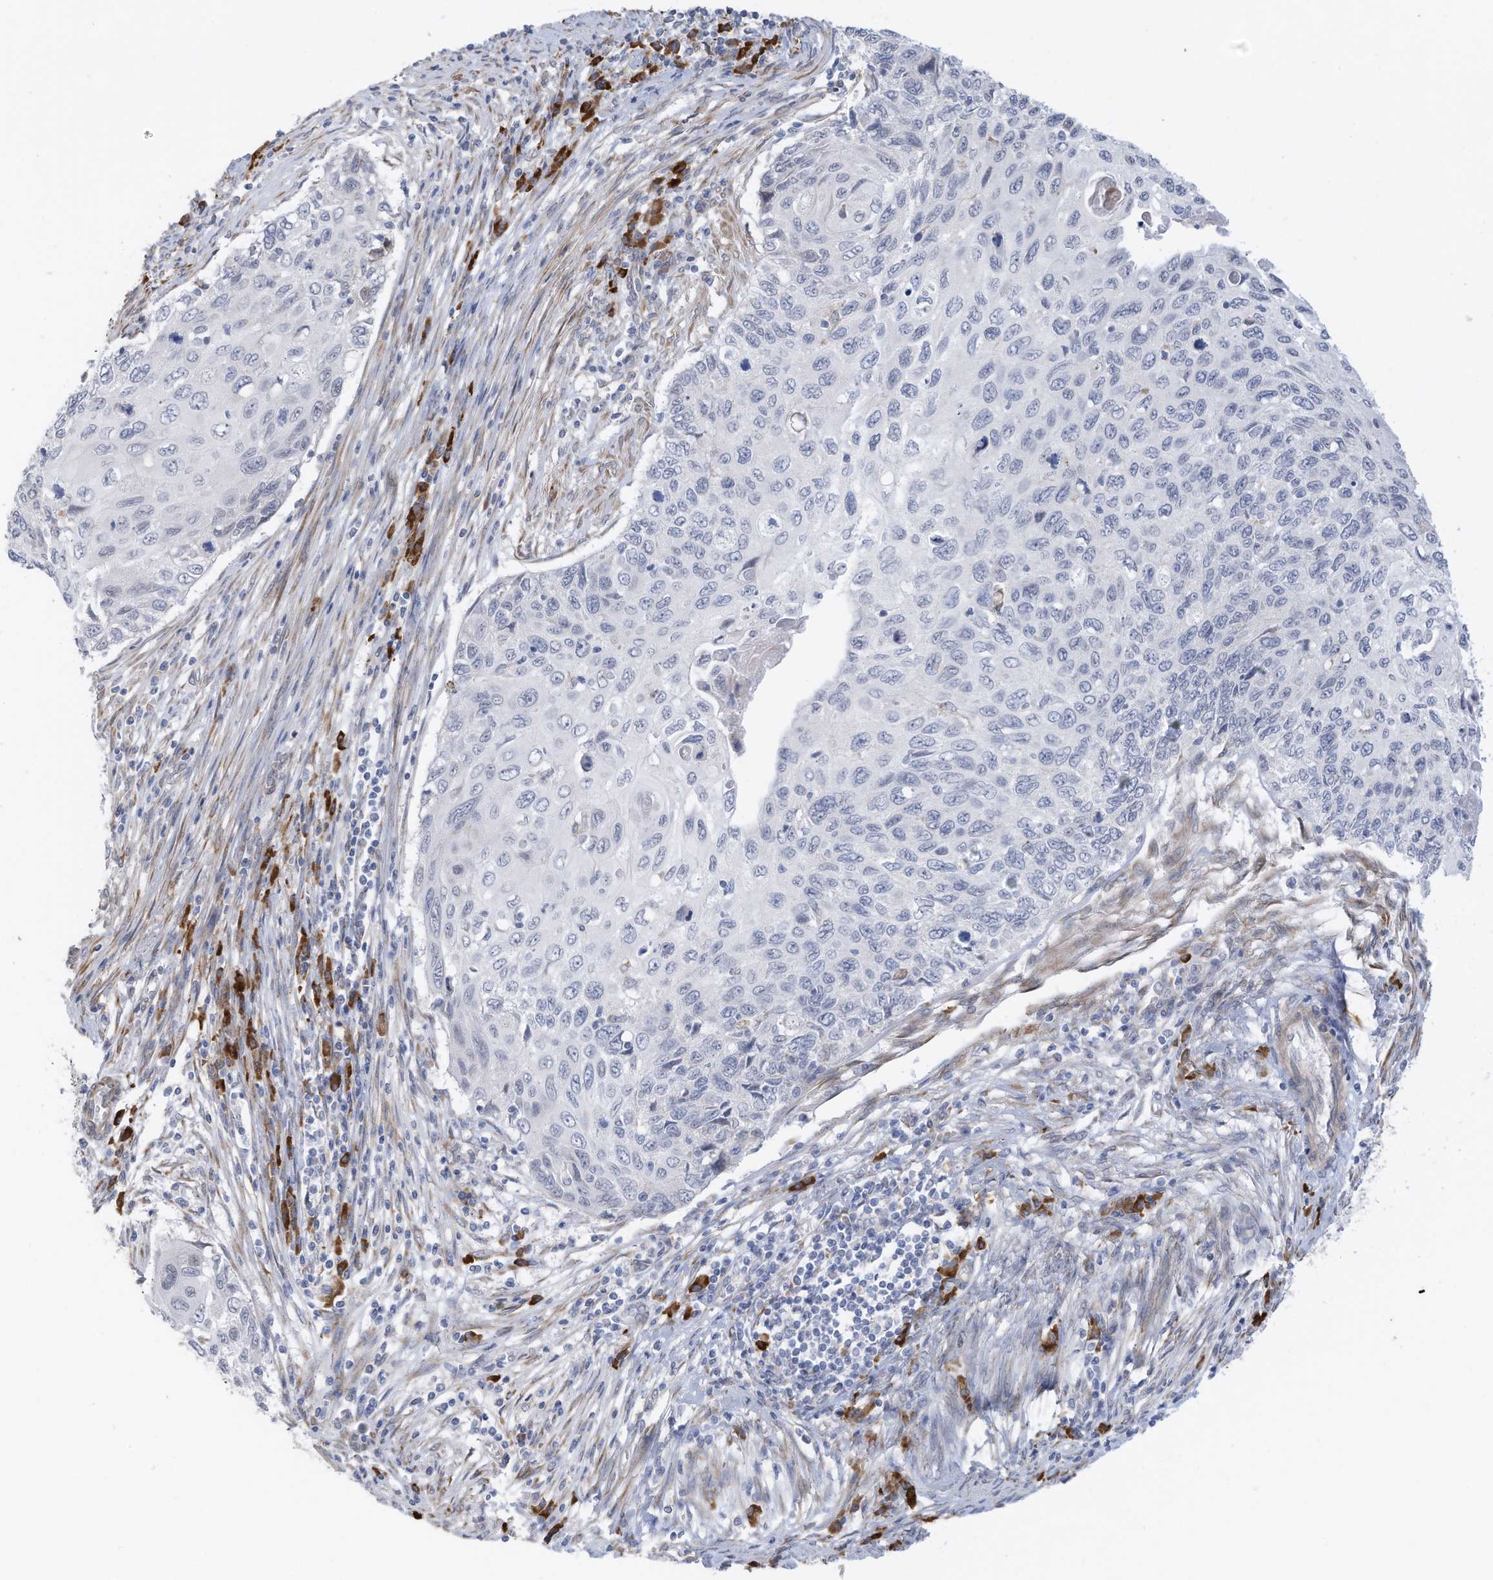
{"staining": {"intensity": "negative", "quantity": "none", "location": "none"}, "tissue": "cervical cancer", "cell_type": "Tumor cells", "image_type": "cancer", "snomed": [{"axis": "morphology", "description": "Squamous cell carcinoma, NOS"}, {"axis": "topography", "description": "Cervix"}], "caption": "DAB immunohistochemical staining of cervical cancer (squamous cell carcinoma) demonstrates no significant staining in tumor cells.", "gene": "ZNF292", "patient": {"sex": "female", "age": 70}}